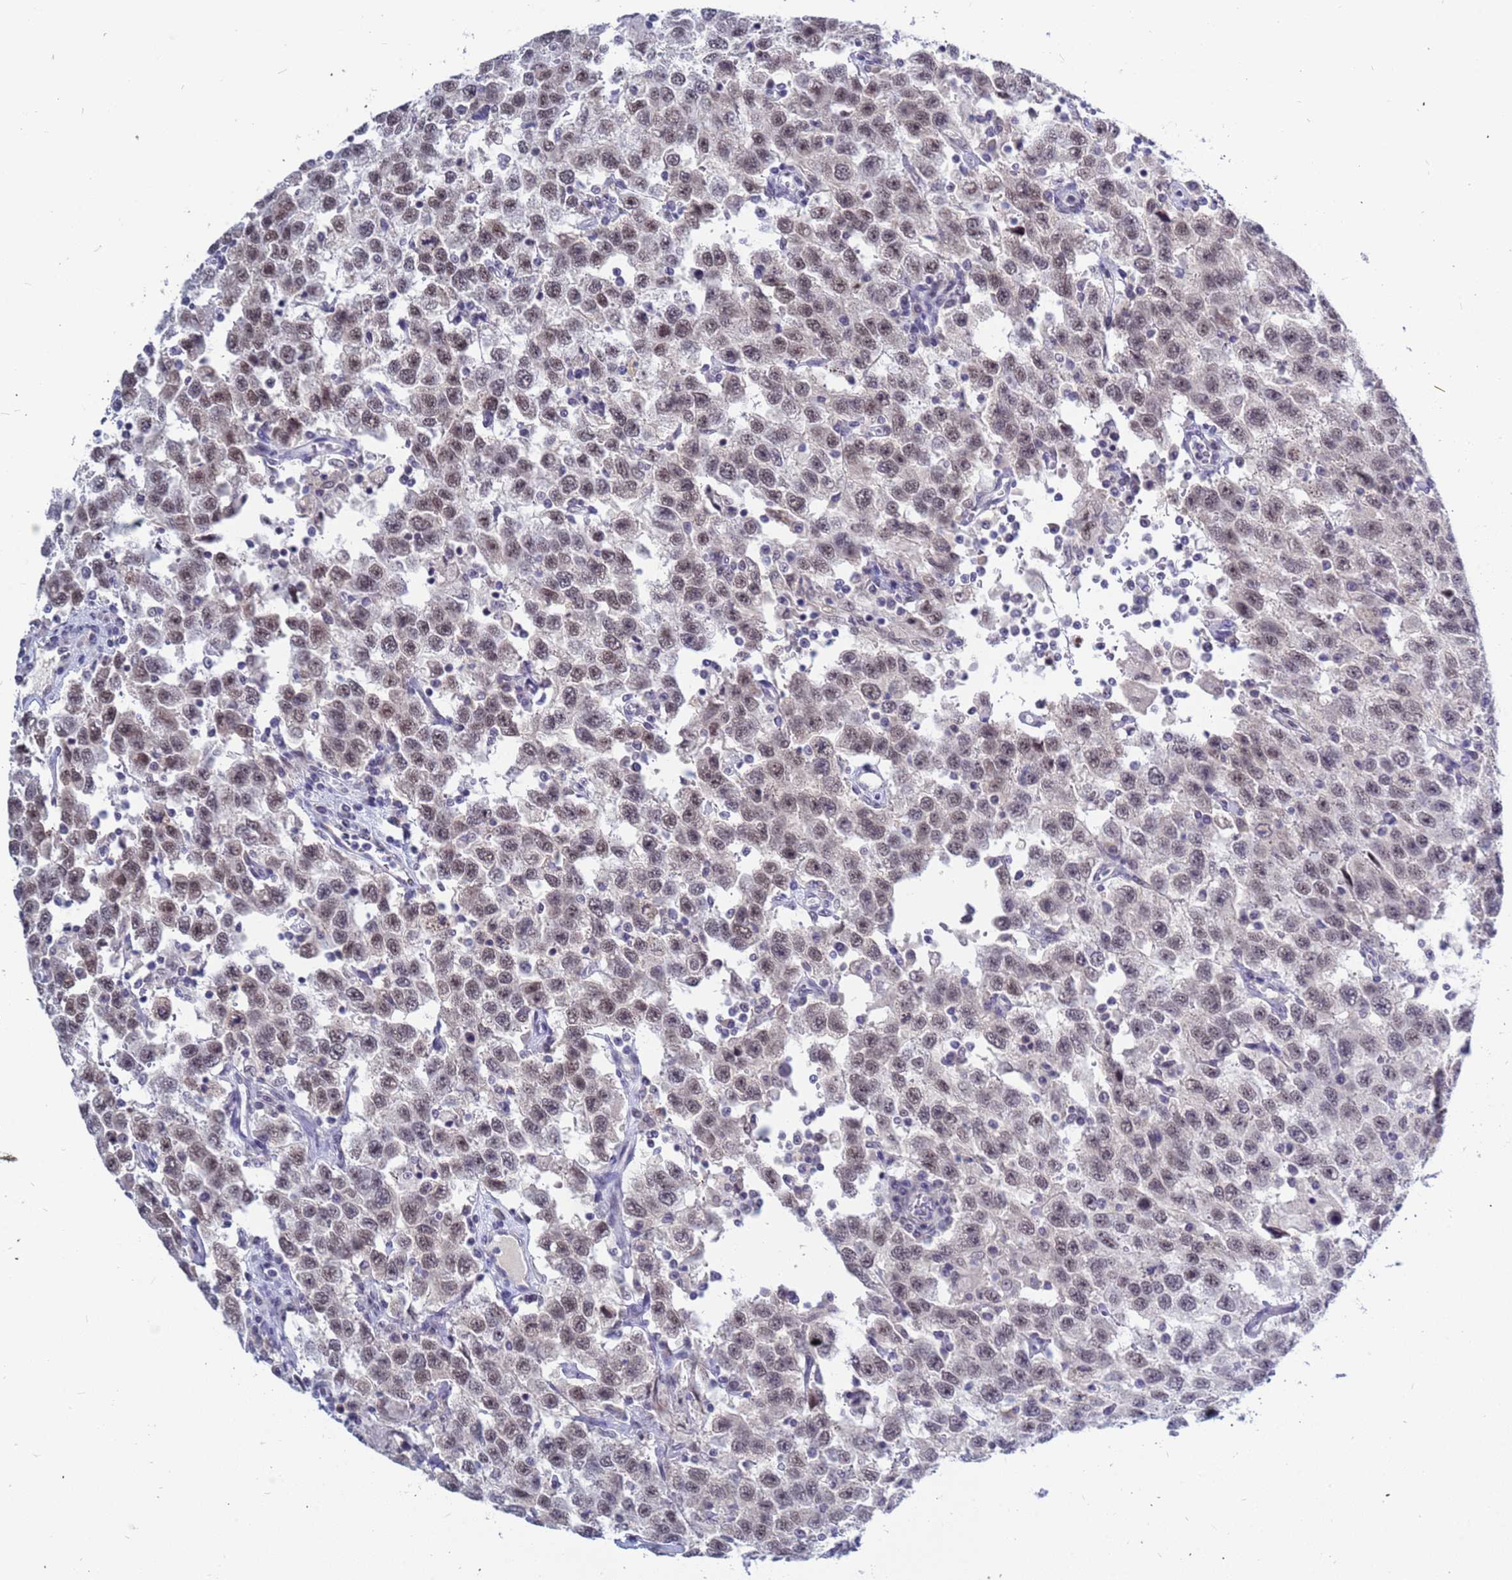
{"staining": {"intensity": "weak", "quantity": ">75%", "location": "nuclear"}, "tissue": "testis cancer", "cell_type": "Tumor cells", "image_type": "cancer", "snomed": [{"axis": "morphology", "description": "Seminoma, NOS"}, {"axis": "topography", "description": "Testis"}], "caption": "Protein staining reveals weak nuclear staining in approximately >75% of tumor cells in testis cancer. Immunohistochemistry (ihc) stains the protein in brown and the nuclei are stained blue.", "gene": "CXorf65", "patient": {"sex": "male", "age": 41}}